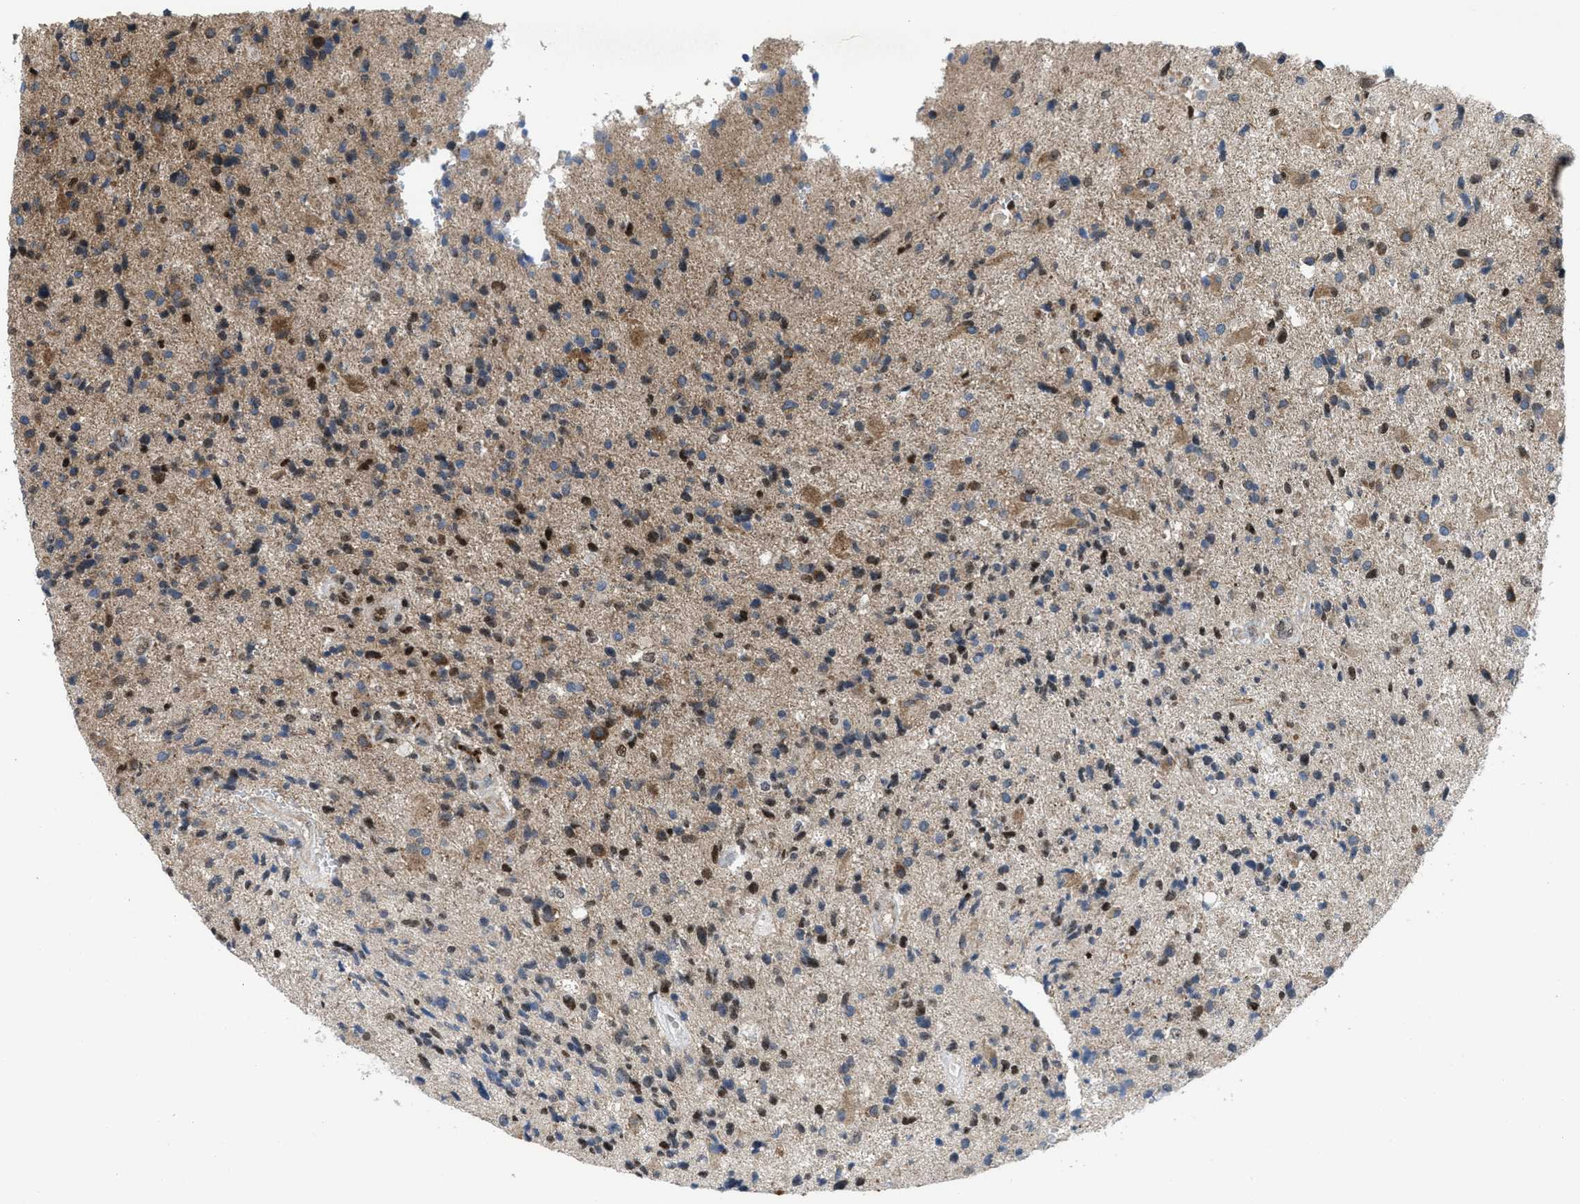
{"staining": {"intensity": "moderate", "quantity": "25%-75%", "location": "cytoplasmic/membranous,nuclear"}, "tissue": "glioma", "cell_type": "Tumor cells", "image_type": "cancer", "snomed": [{"axis": "morphology", "description": "Glioma, malignant, High grade"}, {"axis": "topography", "description": "Brain"}], "caption": "Immunohistochemical staining of malignant glioma (high-grade) exhibits medium levels of moderate cytoplasmic/membranous and nuclear protein positivity in approximately 25%-75% of tumor cells. (Stains: DAB in brown, nuclei in blue, Microscopy: brightfield microscopy at high magnification).", "gene": "PPP2CB", "patient": {"sex": "male", "age": 72}}